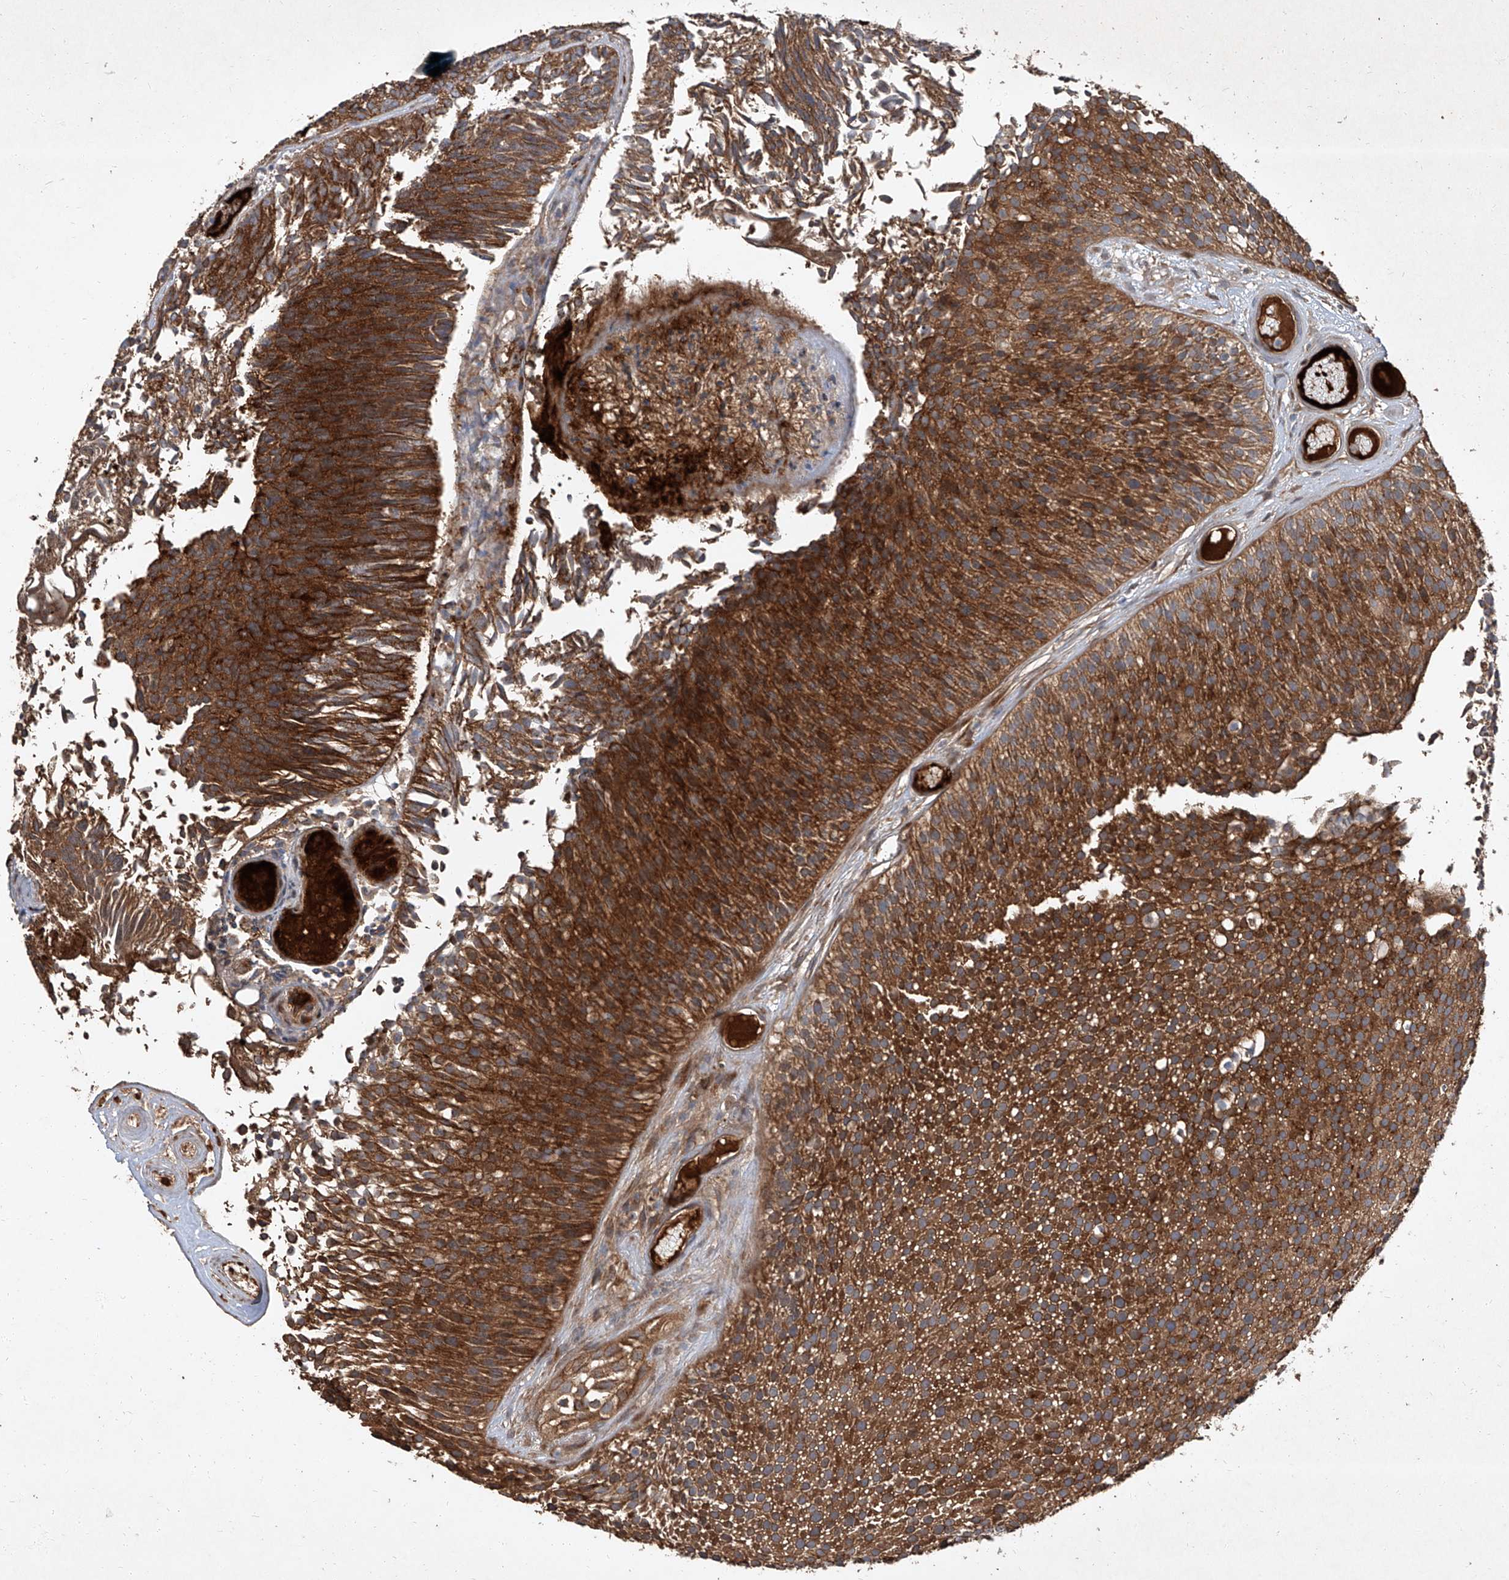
{"staining": {"intensity": "strong", "quantity": ">75%", "location": "cytoplasmic/membranous"}, "tissue": "urothelial cancer", "cell_type": "Tumor cells", "image_type": "cancer", "snomed": [{"axis": "morphology", "description": "Urothelial carcinoma, Low grade"}, {"axis": "topography", "description": "Urinary bladder"}], "caption": "Immunohistochemistry (IHC) (DAB (3,3'-diaminobenzidine)) staining of human urothelial carcinoma (low-grade) exhibits strong cytoplasmic/membranous protein expression in about >75% of tumor cells.", "gene": "CCN1", "patient": {"sex": "male", "age": 86}}